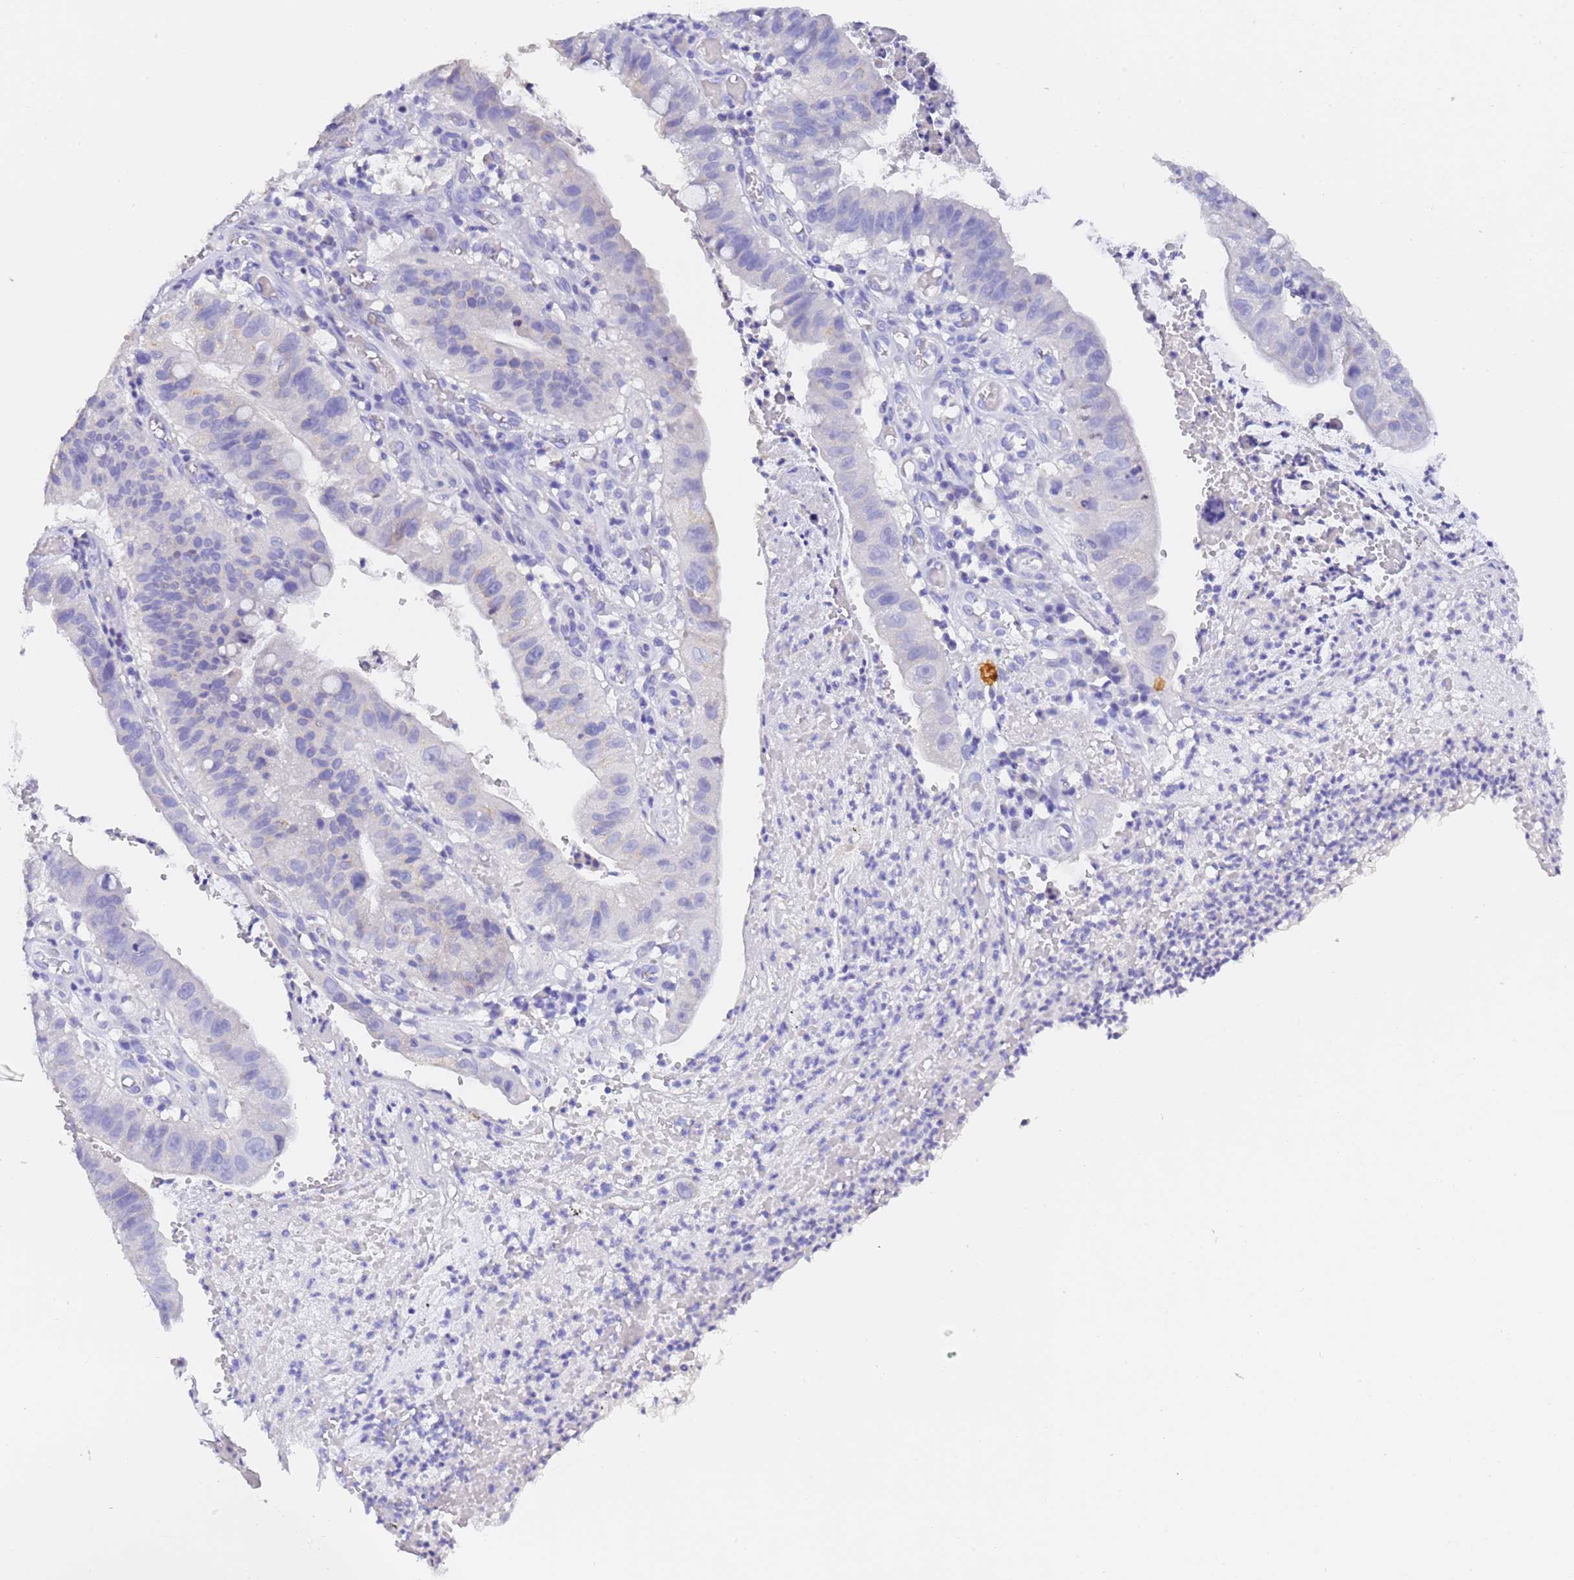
{"staining": {"intensity": "negative", "quantity": "none", "location": "none"}, "tissue": "stomach cancer", "cell_type": "Tumor cells", "image_type": "cancer", "snomed": [{"axis": "morphology", "description": "Adenocarcinoma, NOS"}, {"axis": "topography", "description": "Stomach"}], "caption": "Tumor cells show no significant protein expression in stomach adenocarcinoma.", "gene": "GABRA1", "patient": {"sex": "male", "age": 59}}